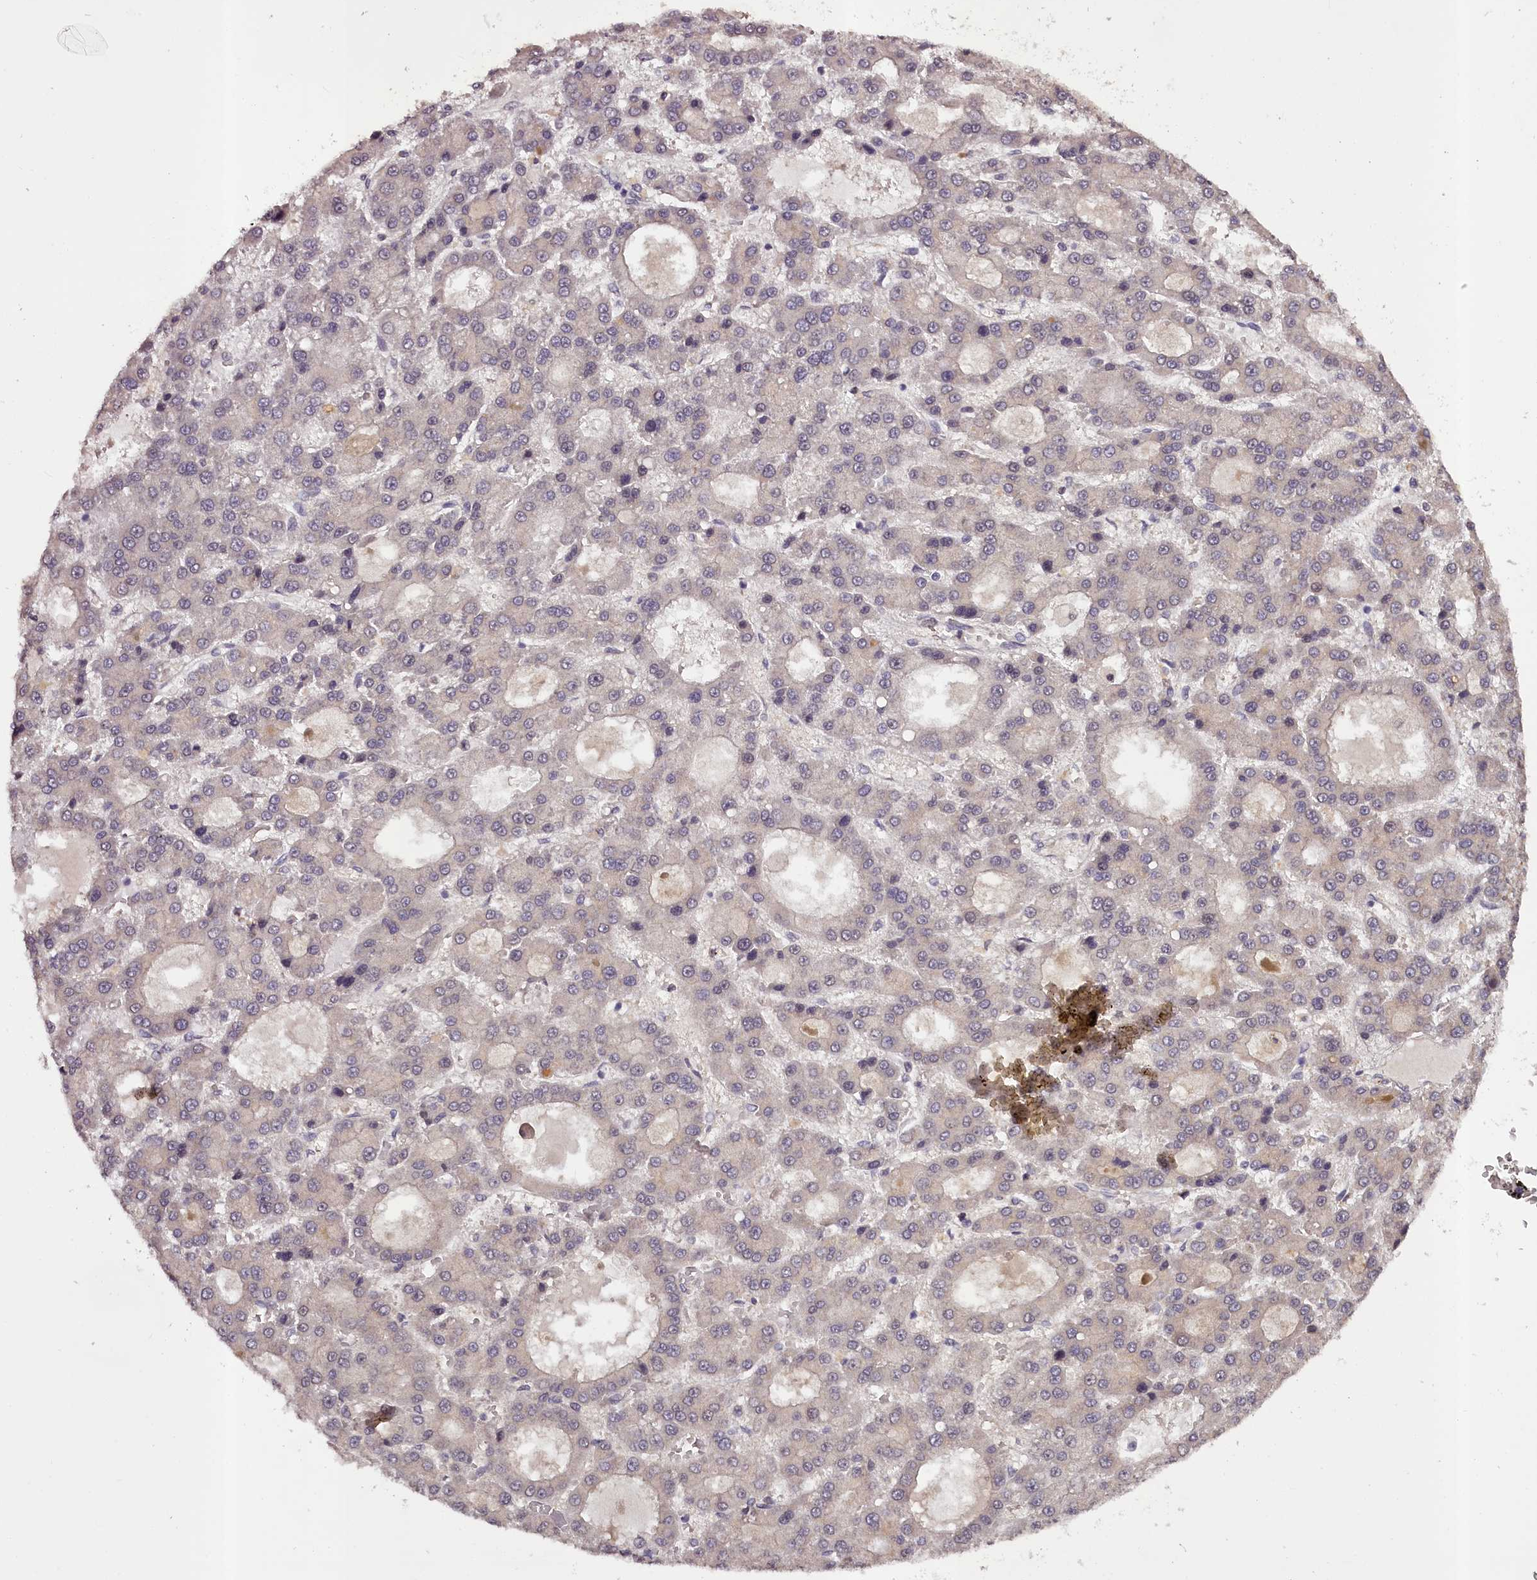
{"staining": {"intensity": "negative", "quantity": "none", "location": "none"}, "tissue": "liver cancer", "cell_type": "Tumor cells", "image_type": "cancer", "snomed": [{"axis": "morphology", "description": "Carcinoma, Hepatocellular, NOS"}, {"axis": "topography", "description": "Liver"}], "caption": "Immunohistochemistry of liver hepatocellular carcinoma reveals no expression in tumor cells. (DAB IHC with hematoxylin counter stain).", "gene": "MAML3", "patient": {"sex": "male", "age": 70}}